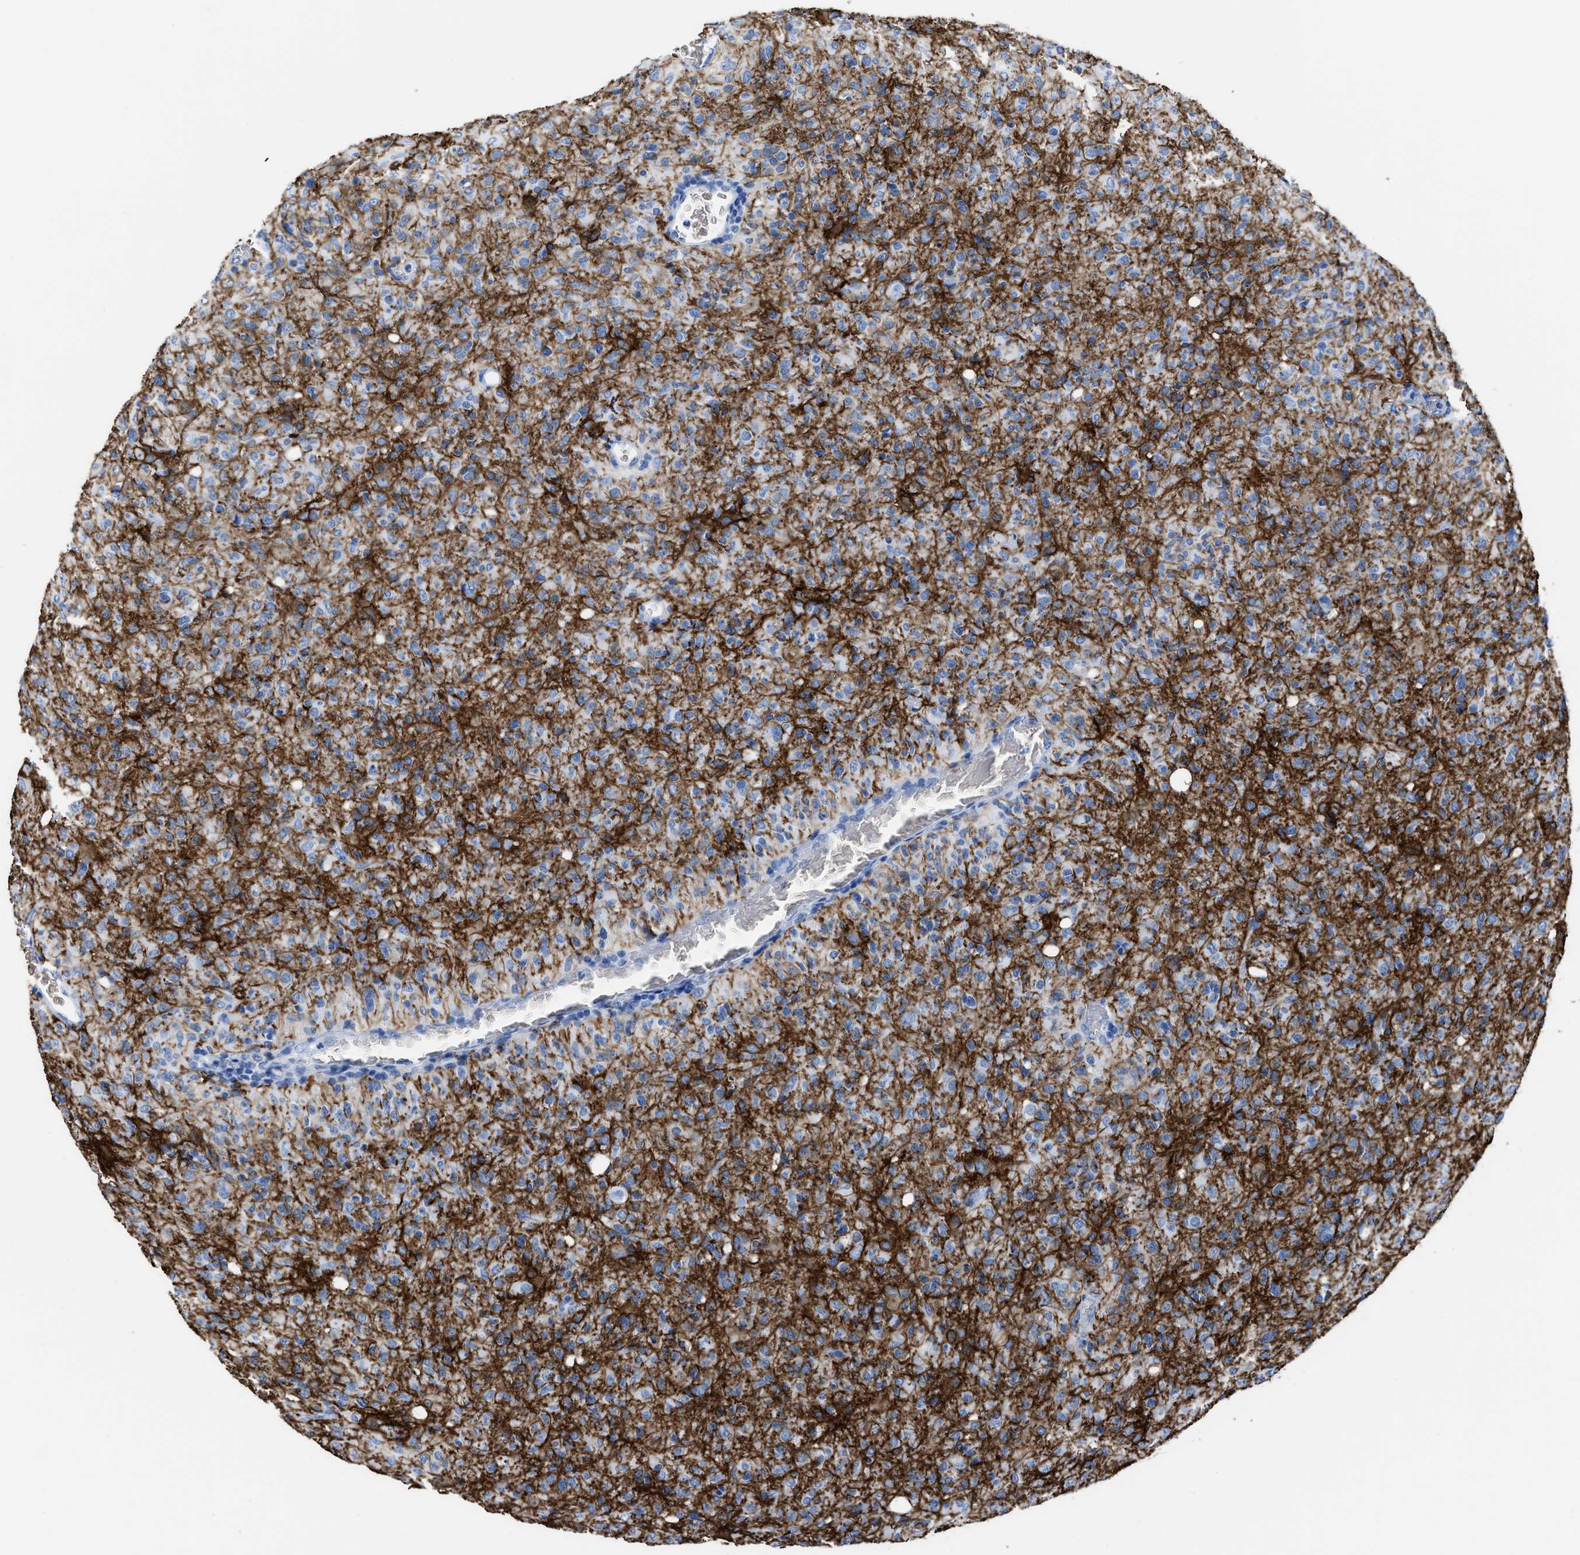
{"staining": {"intensity": "negative", "quantity": "none", "location": "none"}, "tissue": "glioma", "cell_type": "Tumor cells", "image_type": "cancer", "snomed": [{"axis": "morphology", "description": "Glioma, malignant, High grade"}, {"axis": "topography", "description": "Brain"}], "caption": "High-grade glioma (malignant) stained for a protein using immunohistochemistry (IHC) reveals no staining tumor cells.", "gene": "AQP1", "patient": {"sex": "female", "age": 57}}